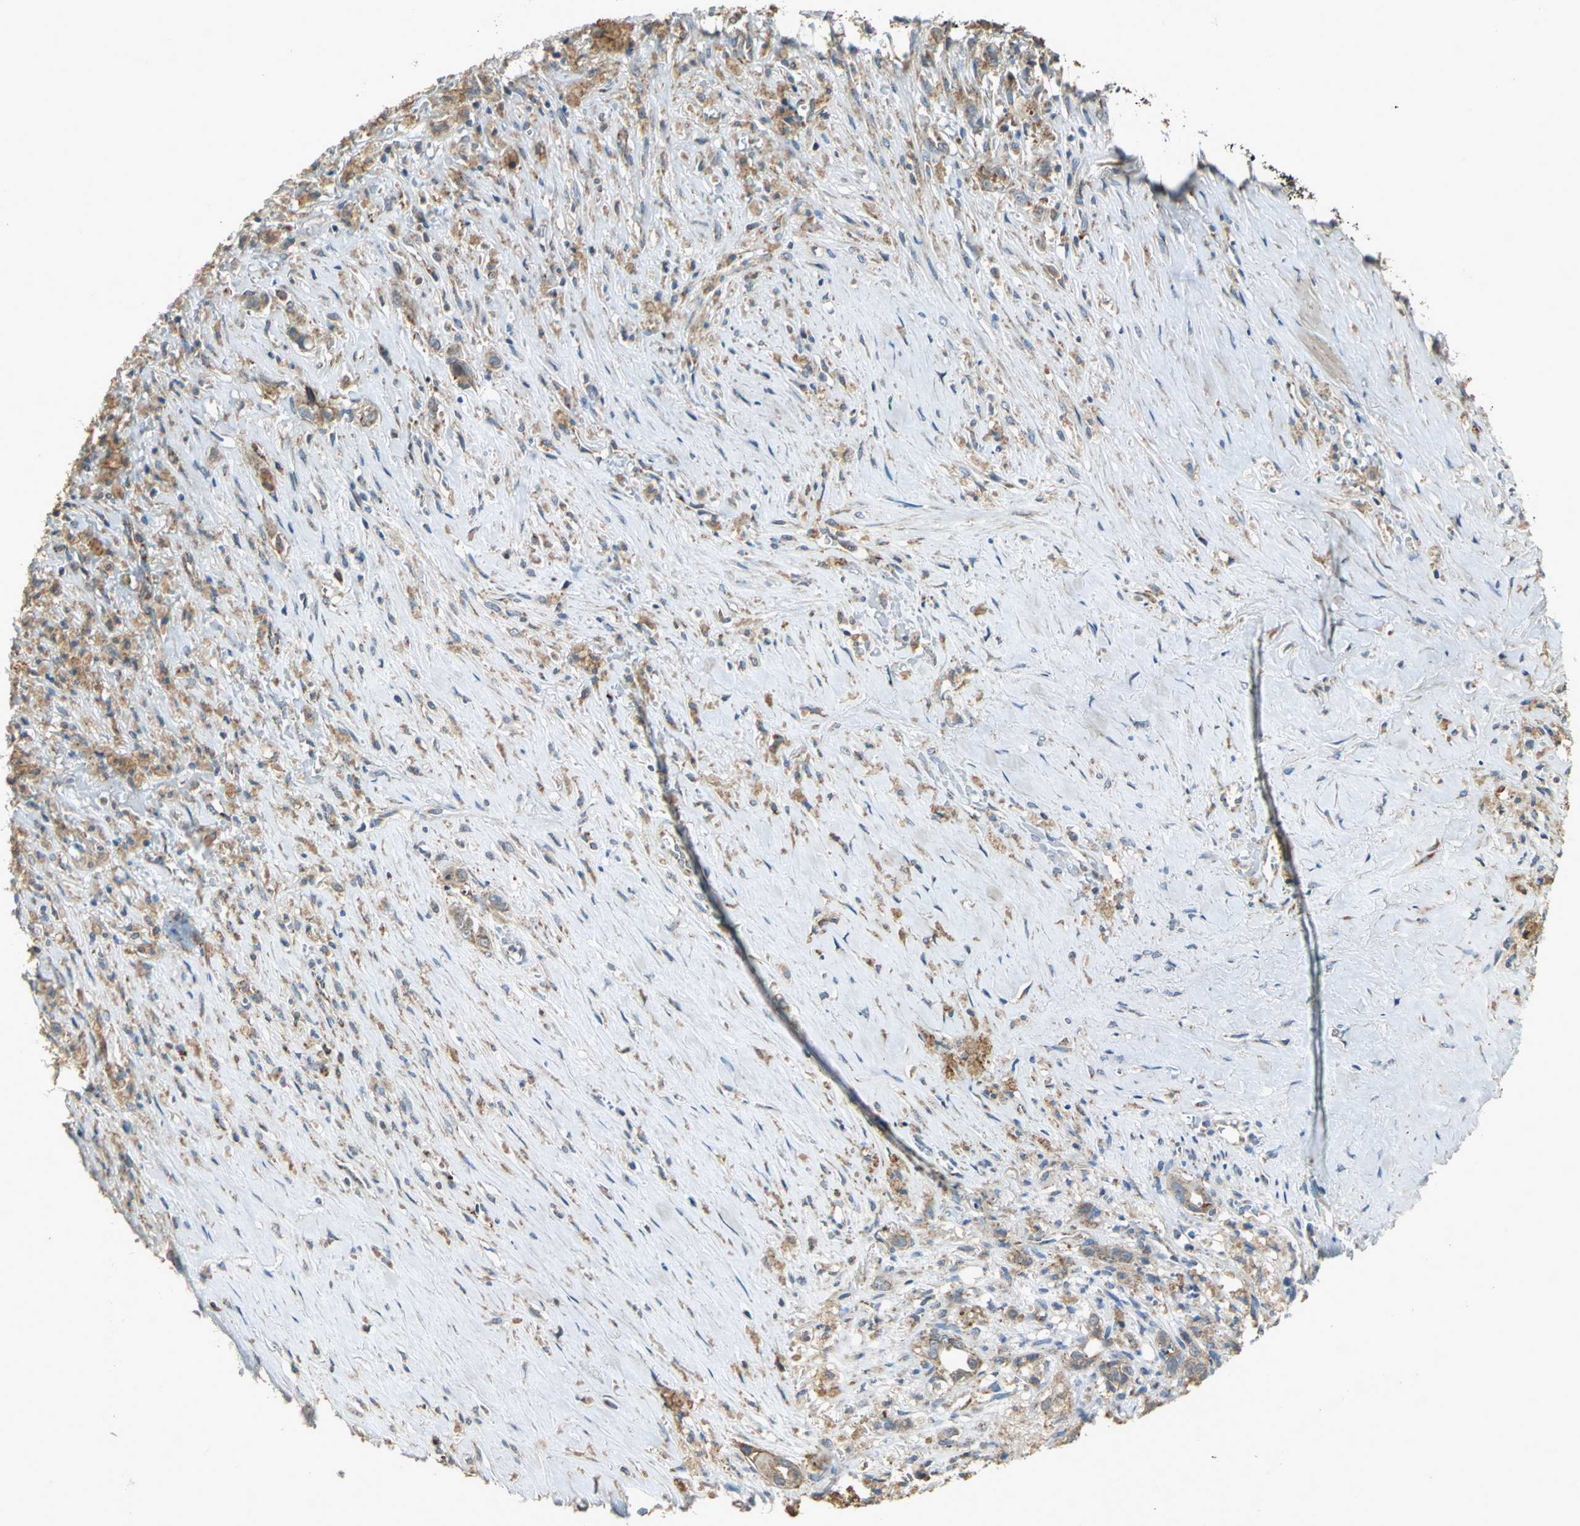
{"staining": {"intensity": "moderate", "quantity": ">75%", "location": "cytoplasmic/membranous"}, "tissue": "liver cancer", "cell_type": "Tumor cells", "image_type": "cancer", "snomed": [{"axis": "morphology", "description": "Cholangiocarcinoma"}, {"axis": "topography", "description": "Liver"}], "caption": "DAB immunohistochemical staining of human liver cancer exhibits moderate cytoplasmic/membranous protein expression in approximately >75% of tumor cells.", "gene": "NDUFB5", "patient": {"sex": "female", "age": 70}}